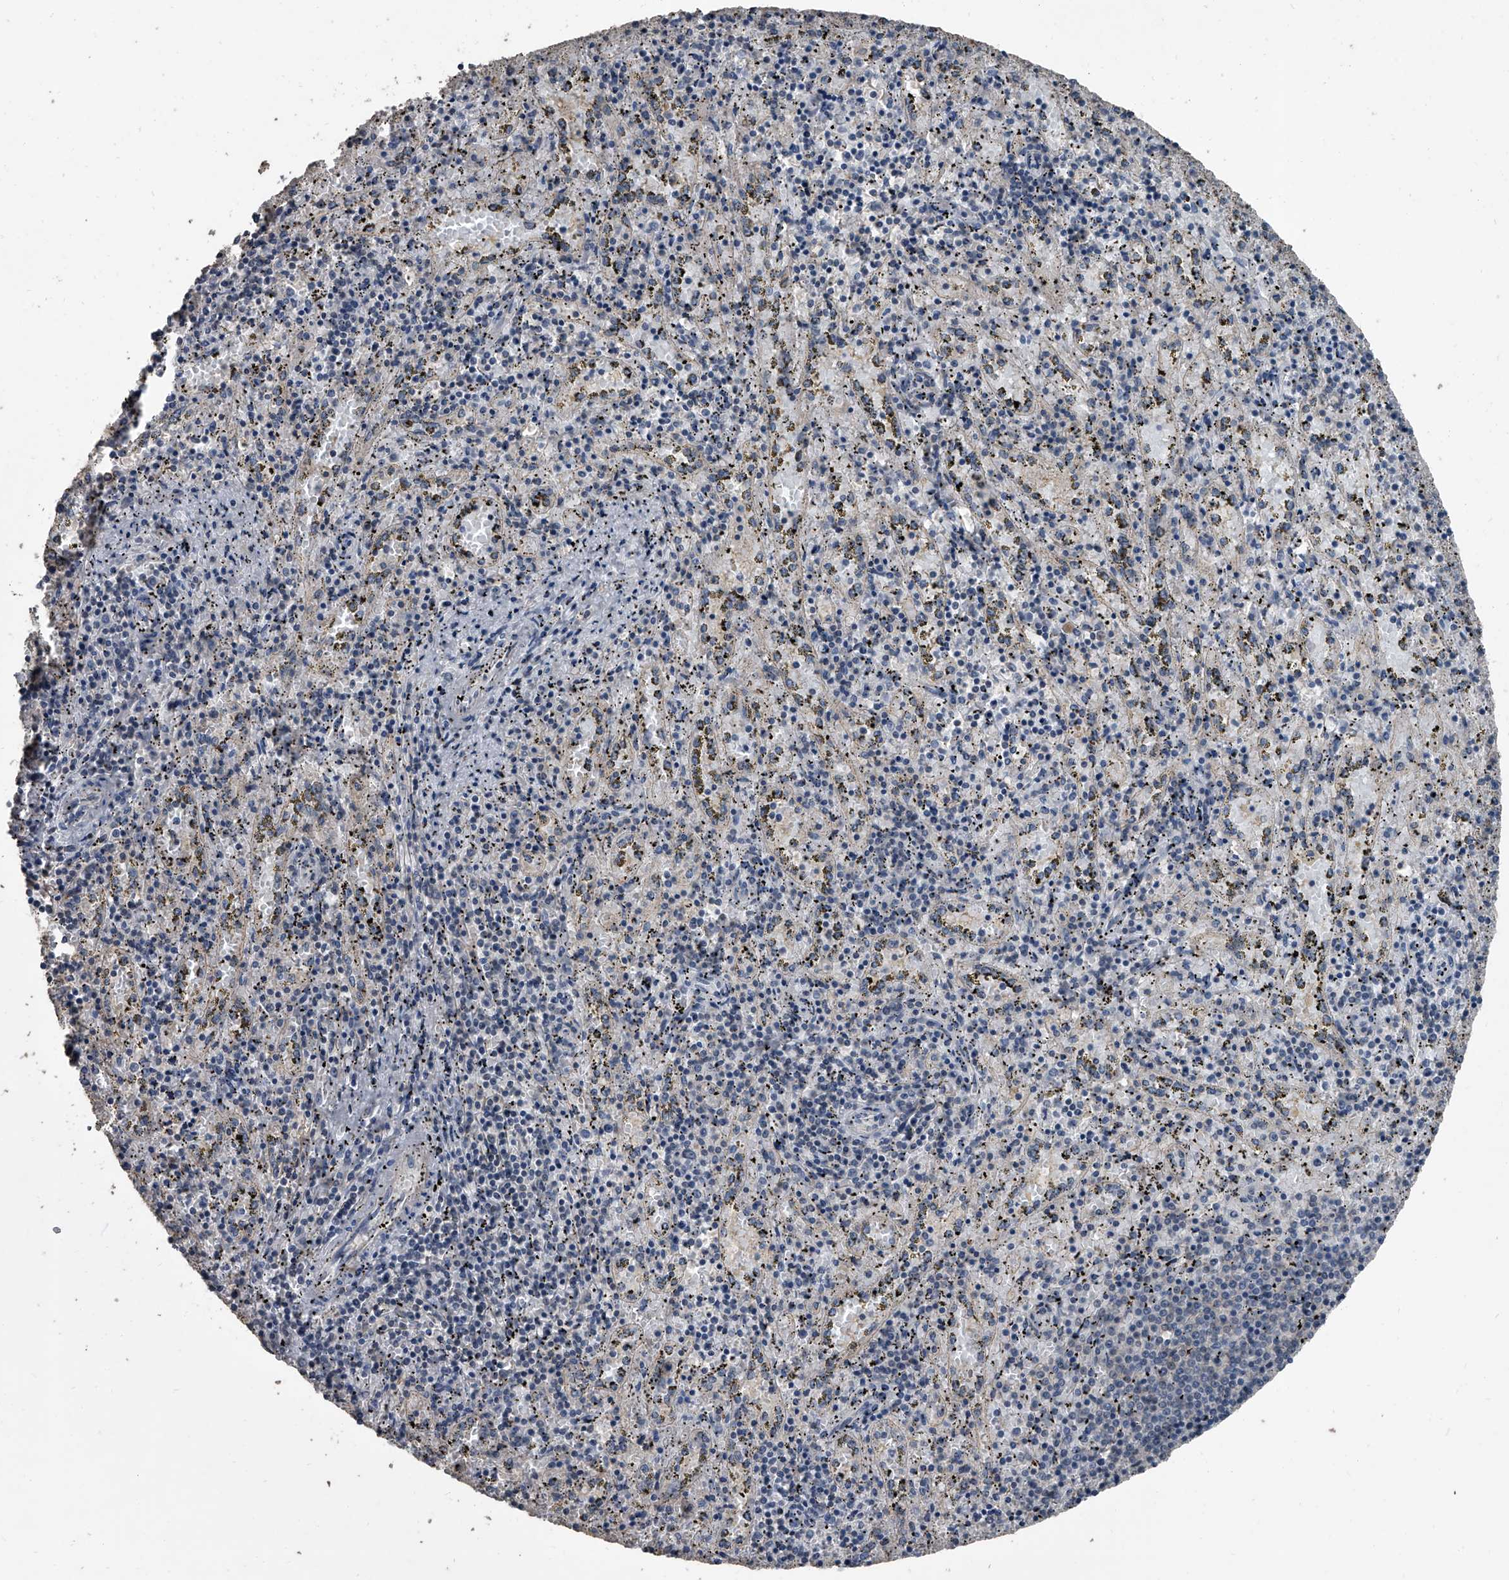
{"staining": {"intensity": "negative", "quantity": "none", "location": "none"}, "tissue": "spleen", "cell_type": "Cells in red pulp", "image_type": "normal", "snomed": [{"axis": "morphology", "description": "Normal tissue, NOS"}, {"axis": "topography", "description": "Spleen"}], "caption": "Immunohistochemistry (IHC) photomicrograph of unremarkable spleen: spleen stained with DAB shows no significant protein positivity in cells in red pulp. (DAB immunohistochemistry (IHC), high magnification).", "gene": "OARD1", "patient": {"sex": "male", "age": 11}}